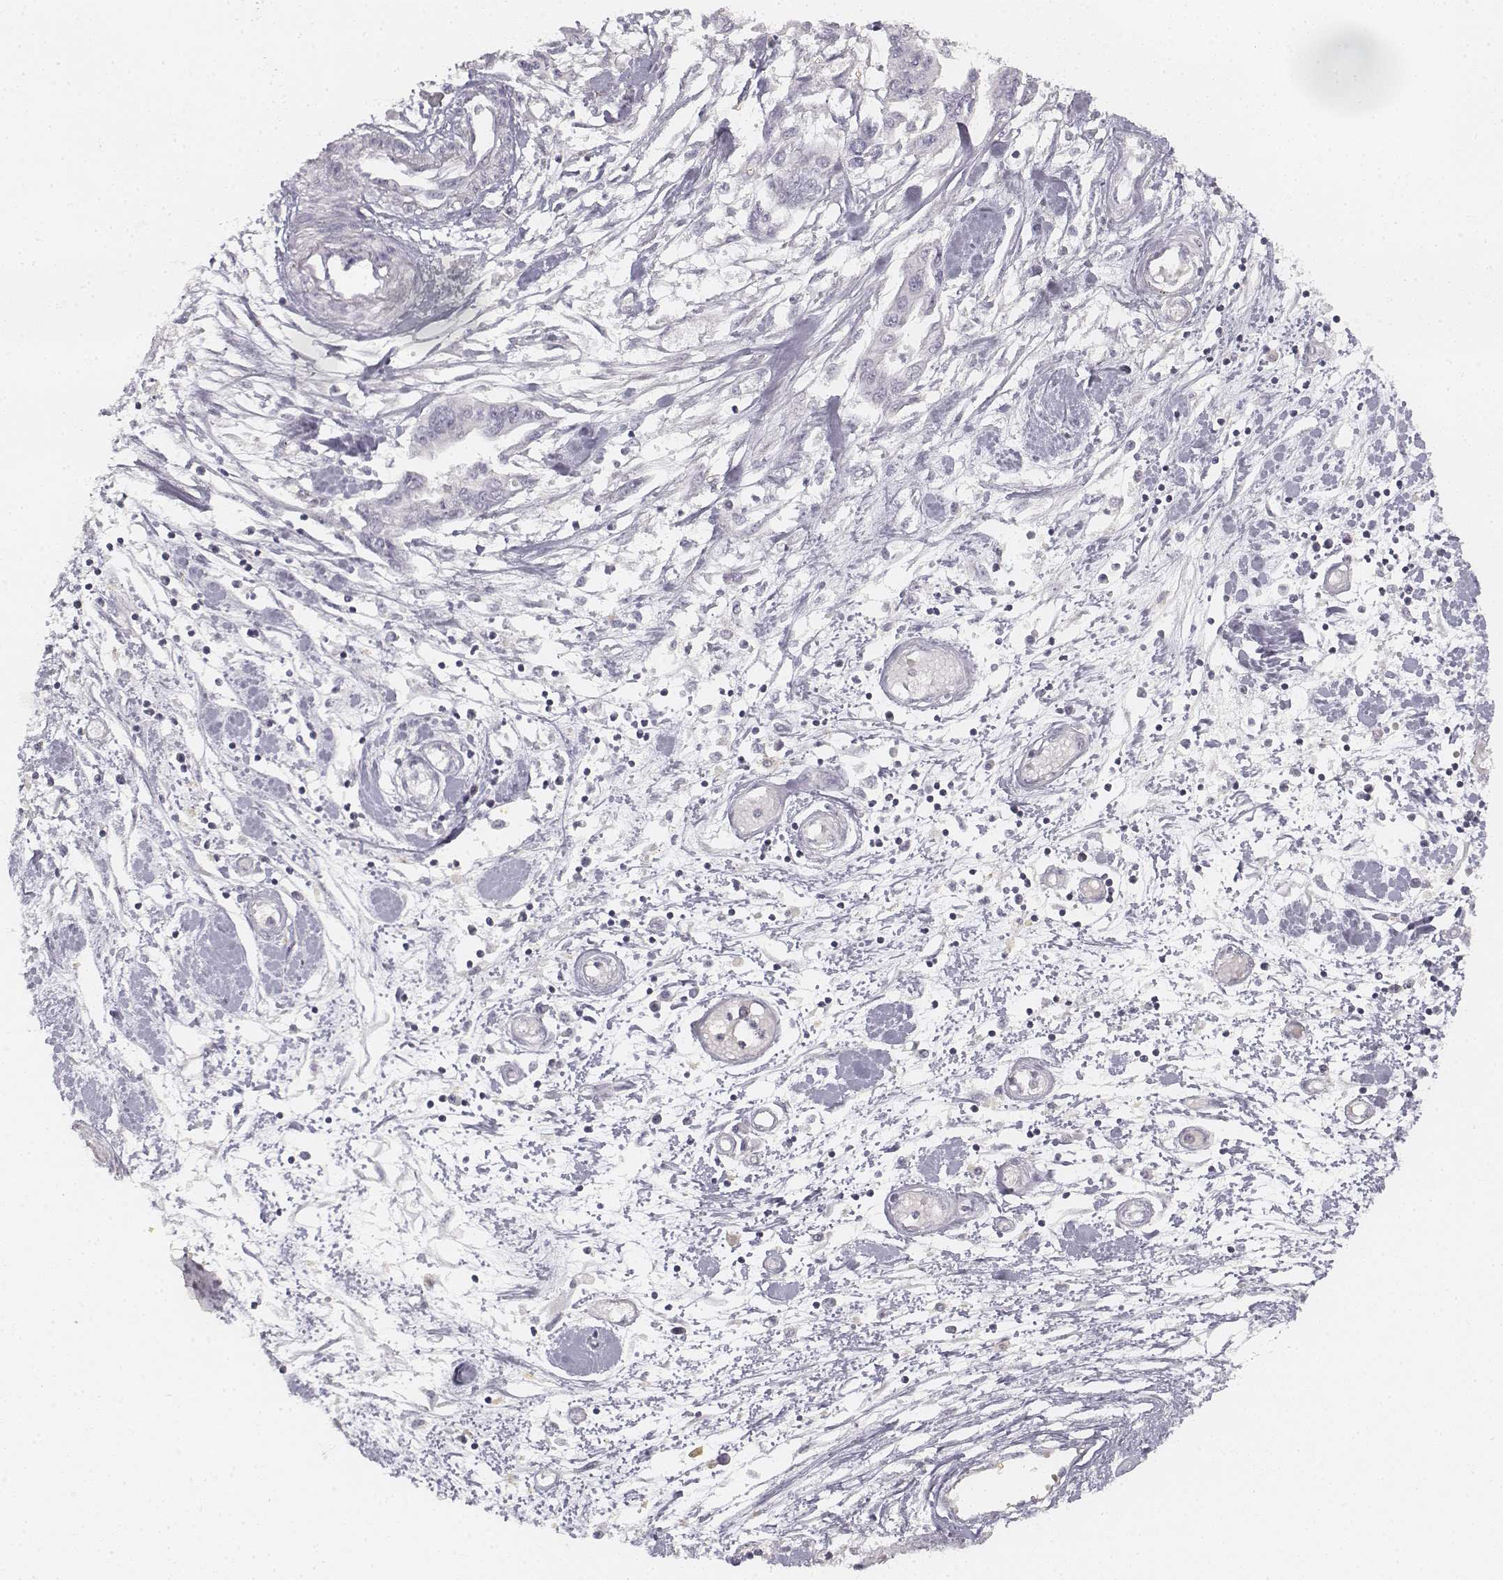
{"staining": {"intensity": "negative", "quantity": "none", "location": "none"}, "tissue": "pancreatic cancer", "cell_type": "Tumor cells", "image_type": "cancer", "snomed": [{"axis": "morphology", "description": "Adenocarcinoma, NOS"}, {"axis": "topography", "description": "Pancreas"}], "caption": "This is an immunohistochemistry (IHC) photomicrograph of human pancreatic adenocarcinoma. There is no staining in tumor cells.", "gene": "DSG4", "patient": {"sex": "male", "age": 60}}